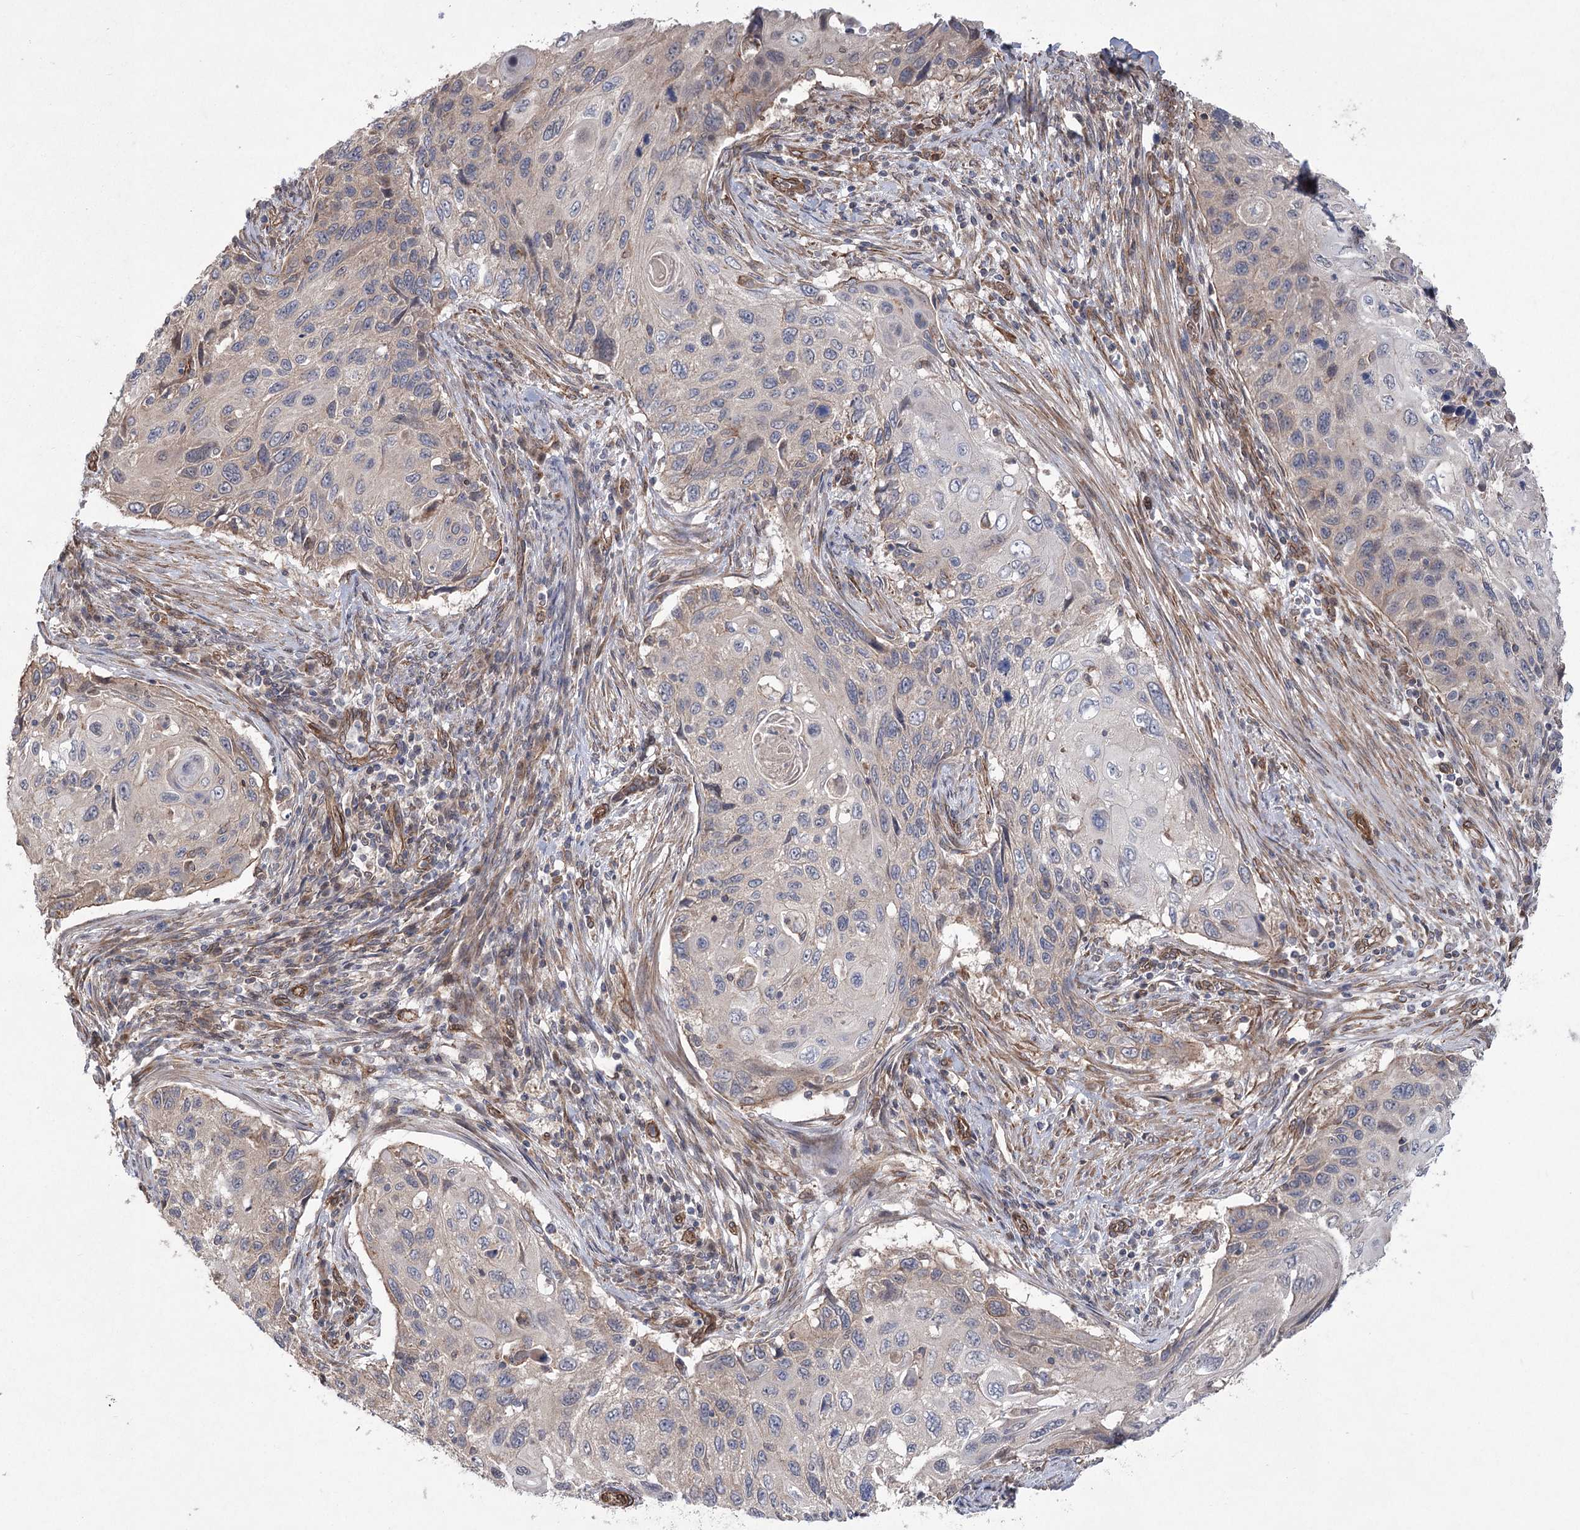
{"staining": {"intensity": "negative", "quantity": "none", "location": "none"}, "tissue": "cervical cancer", "cell_type": "Tumor cells", "image_type": "cancer", "snomed": [{"axis": "morphology", "description": "Squamous cell carcinoma, NOS"}, {"axis": "topography", "description": "Cervix"}], "caption": "This is an immunohistochemistry photomicrograph of human cervical cancer. There is no positivity in tumor cells.", "gene": "RWDD4", "patient": {"sex": "female", "age": 70}}